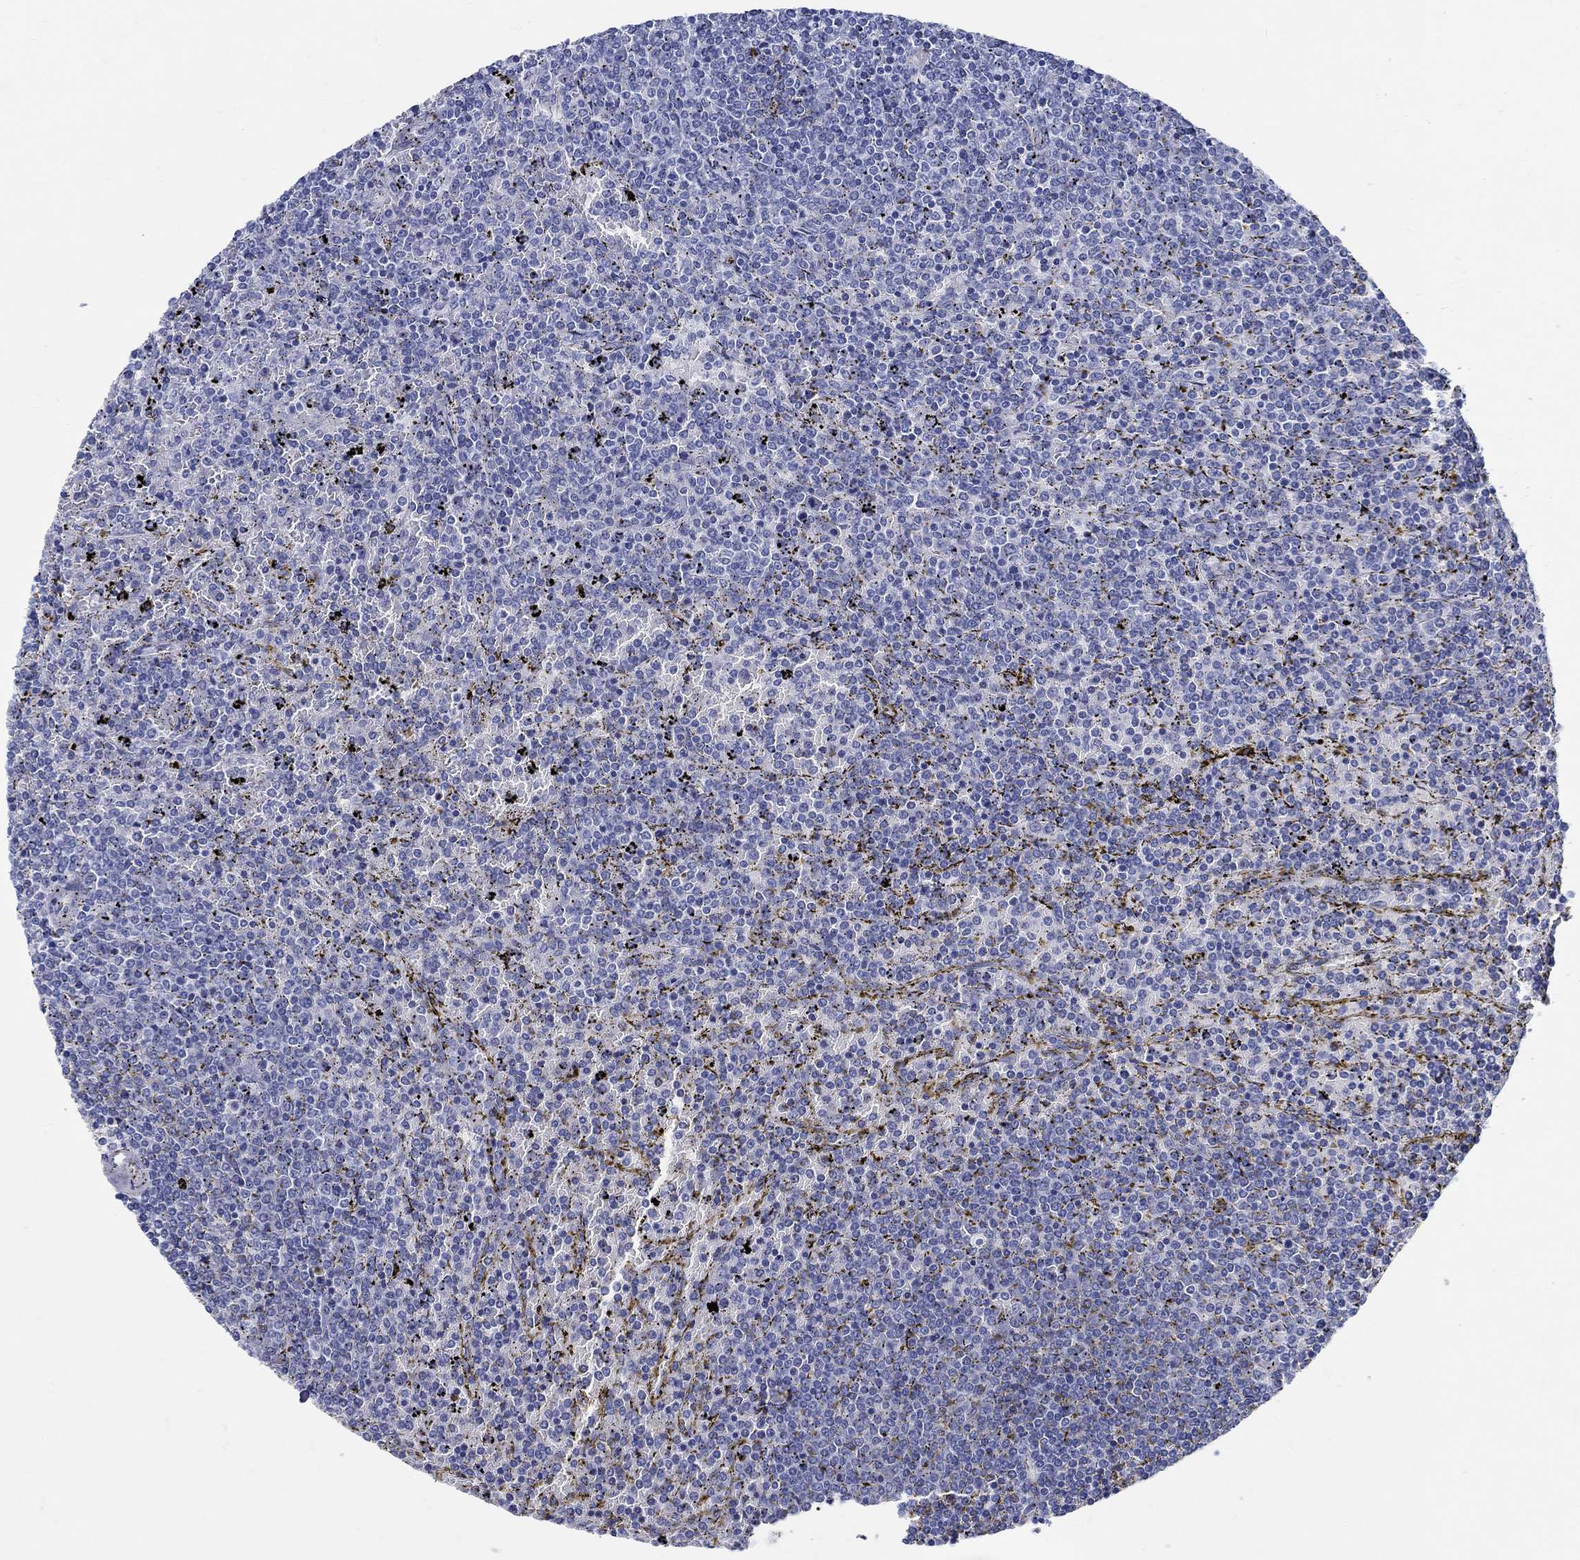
{"staining": {"intensity": "negative", "quantity": "none", "location": "none"}, "tissue": "lymphoma", "cell_type": "Tumor cells", "image_type": "cancer", "snomed": [{"axis": "morphology", "description": "Malignant lymphoma, non-Hodgkin's type, Low grade"}, {"axis": "topography", "description": "Spleen"}], "caption": "DAB immunohistochemical staining of human low-grade malignant lymphoma, non-Hodgkin's type demonstrates no significant positivity in tumor cells. The staining was performed using DAB to visualize the protein expression in brown, while the nuclei were stained in blue with hematoxylin (Magnification: 20x).", "gene": "RD3L", "patient": {"sex": "female", "age": 77}}